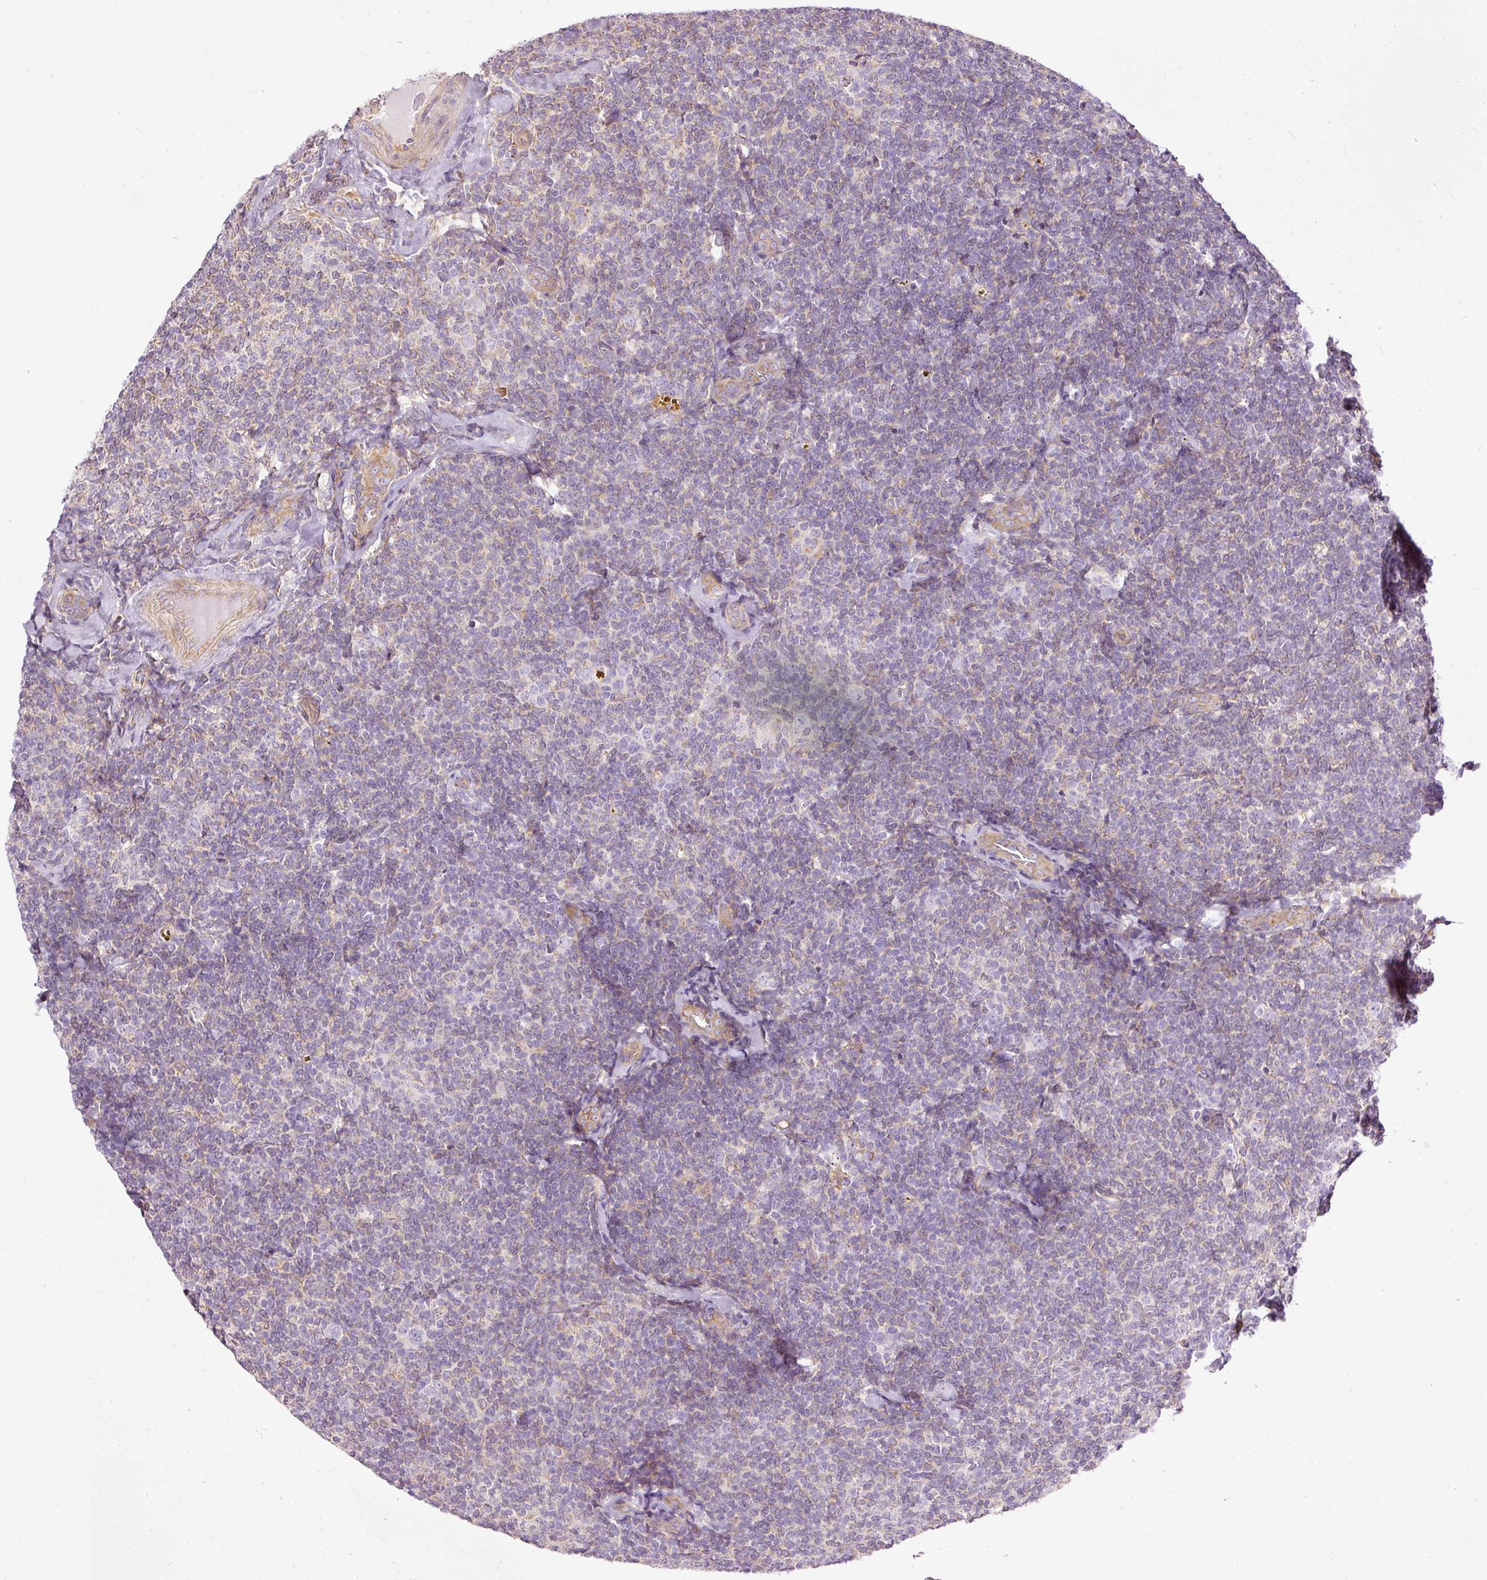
{"staining": {"intensity": "negative", "quantity": "none", "location": "none"}, "tissue": "lymphoma", "cell_type": "Tumor cells", "image_type": "cancer", "snomed": [{"axis": "morphology", "description": "Malignant lymphoma, non-Hodgkin's type, Low grade"}, {"axis": "topography", "description": "Lymph node"}], "caption": "A high-resolution image shows immunohistochemistry (IHC) staining of lymphoma, which displays no significant staining in tumor cells. (DAB immunohistochemistry visualized using brightfield microscopy, high magnification).", "gene": "PAQR9", "patient": {"sex": "female", "age": 56}}